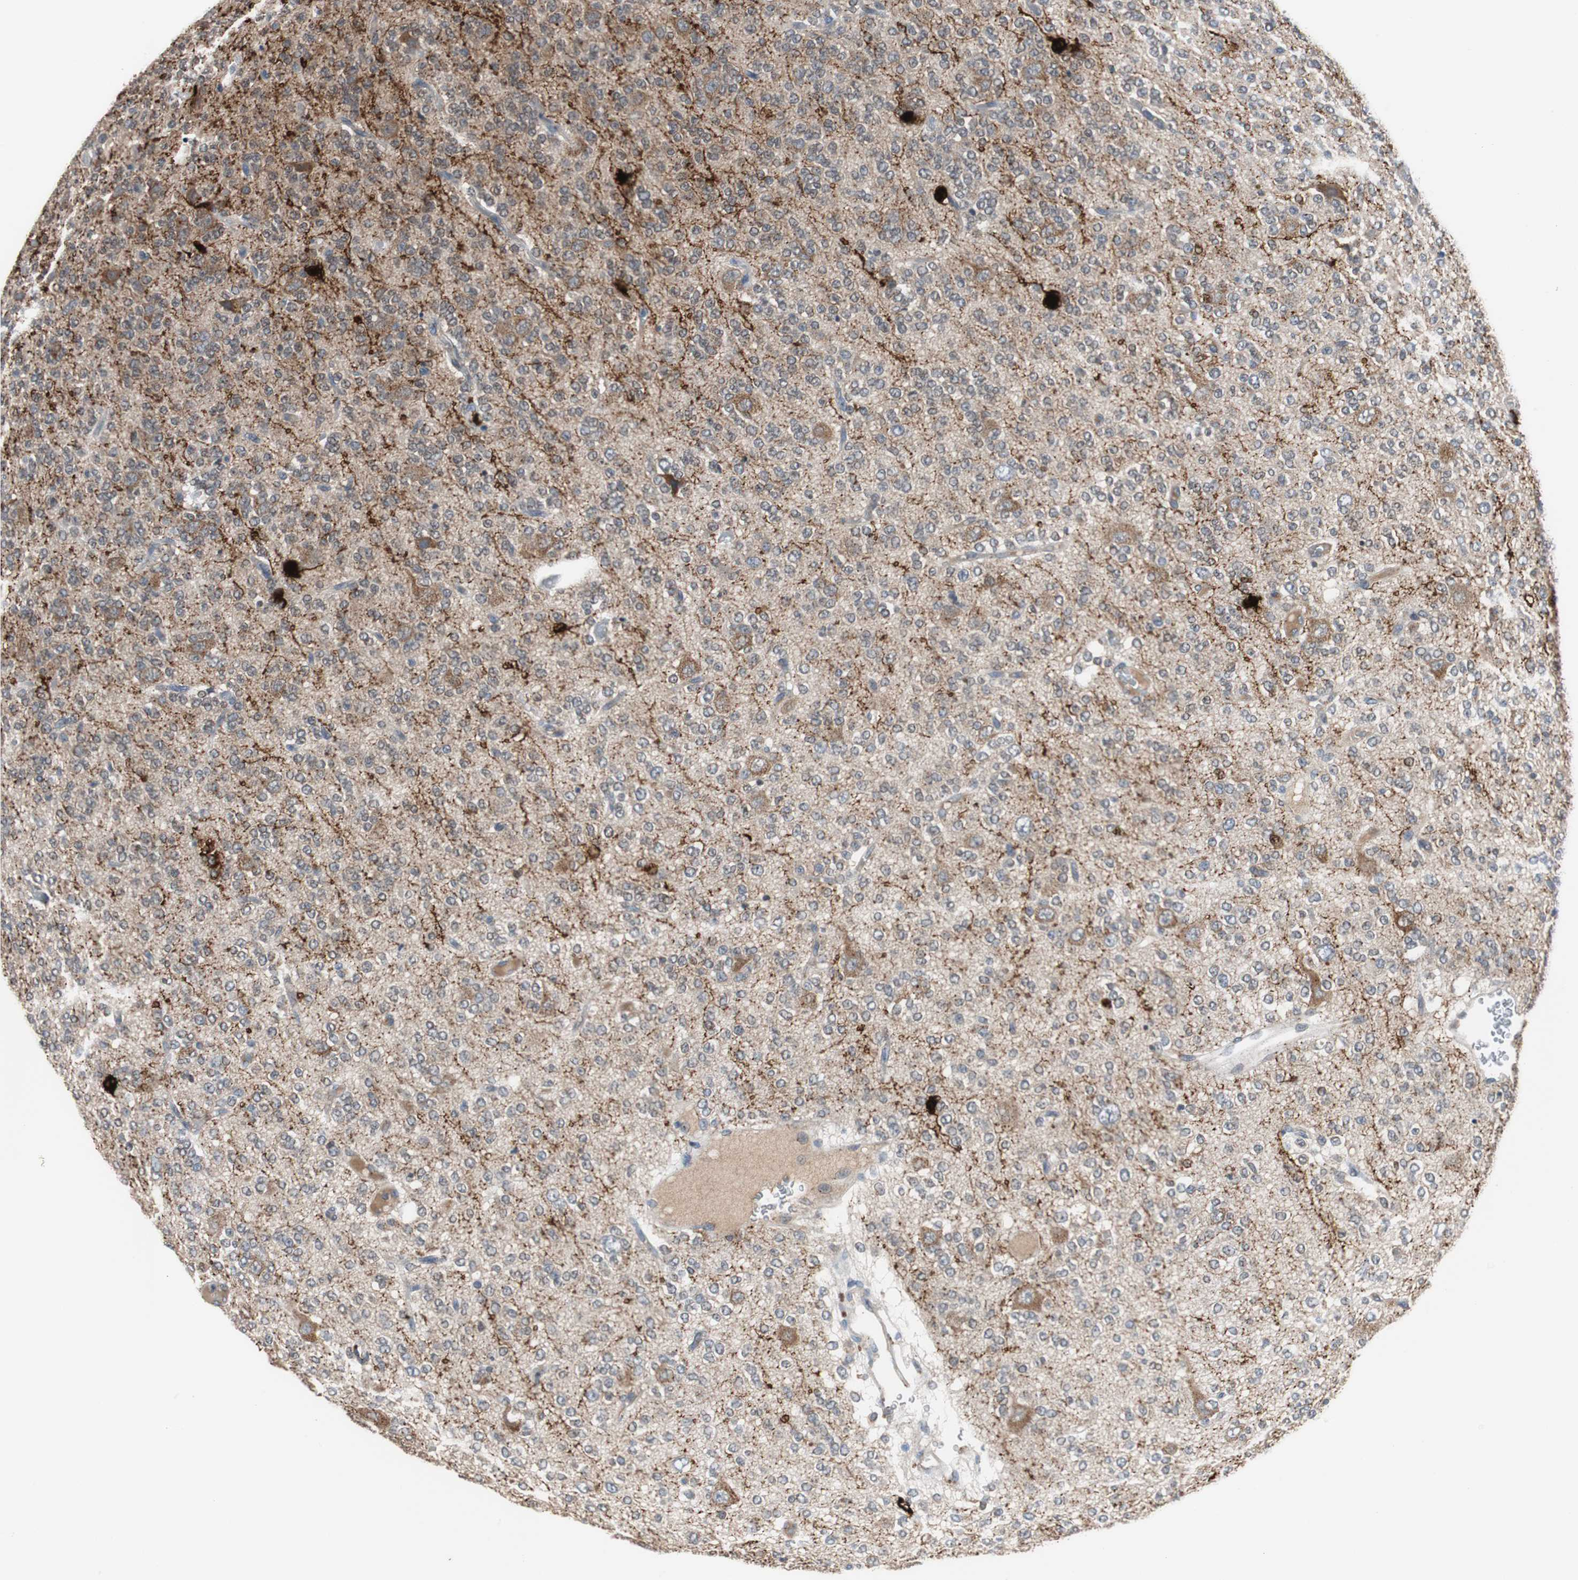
{"staining": {"intensity": "moderate", "quantity": ">75%", "location": "cytoplasmic/membranous"}, "tissue": "glioma", "cell_type": "Tumor cells", "image_type": "cancer", "snomed": [{"axis": "morphology", "description": "Glioma, malignant, Low grade"}, {"axis": "topography", "description": "Brain"}], "caption": "Human glioma stained for a protein (brown) exhibits moderate cytoplasmic/membranous positive staining in about >75% of tumor cells.", "gene": "CALB2", "patient": {"sex": "male", "age": 38}}